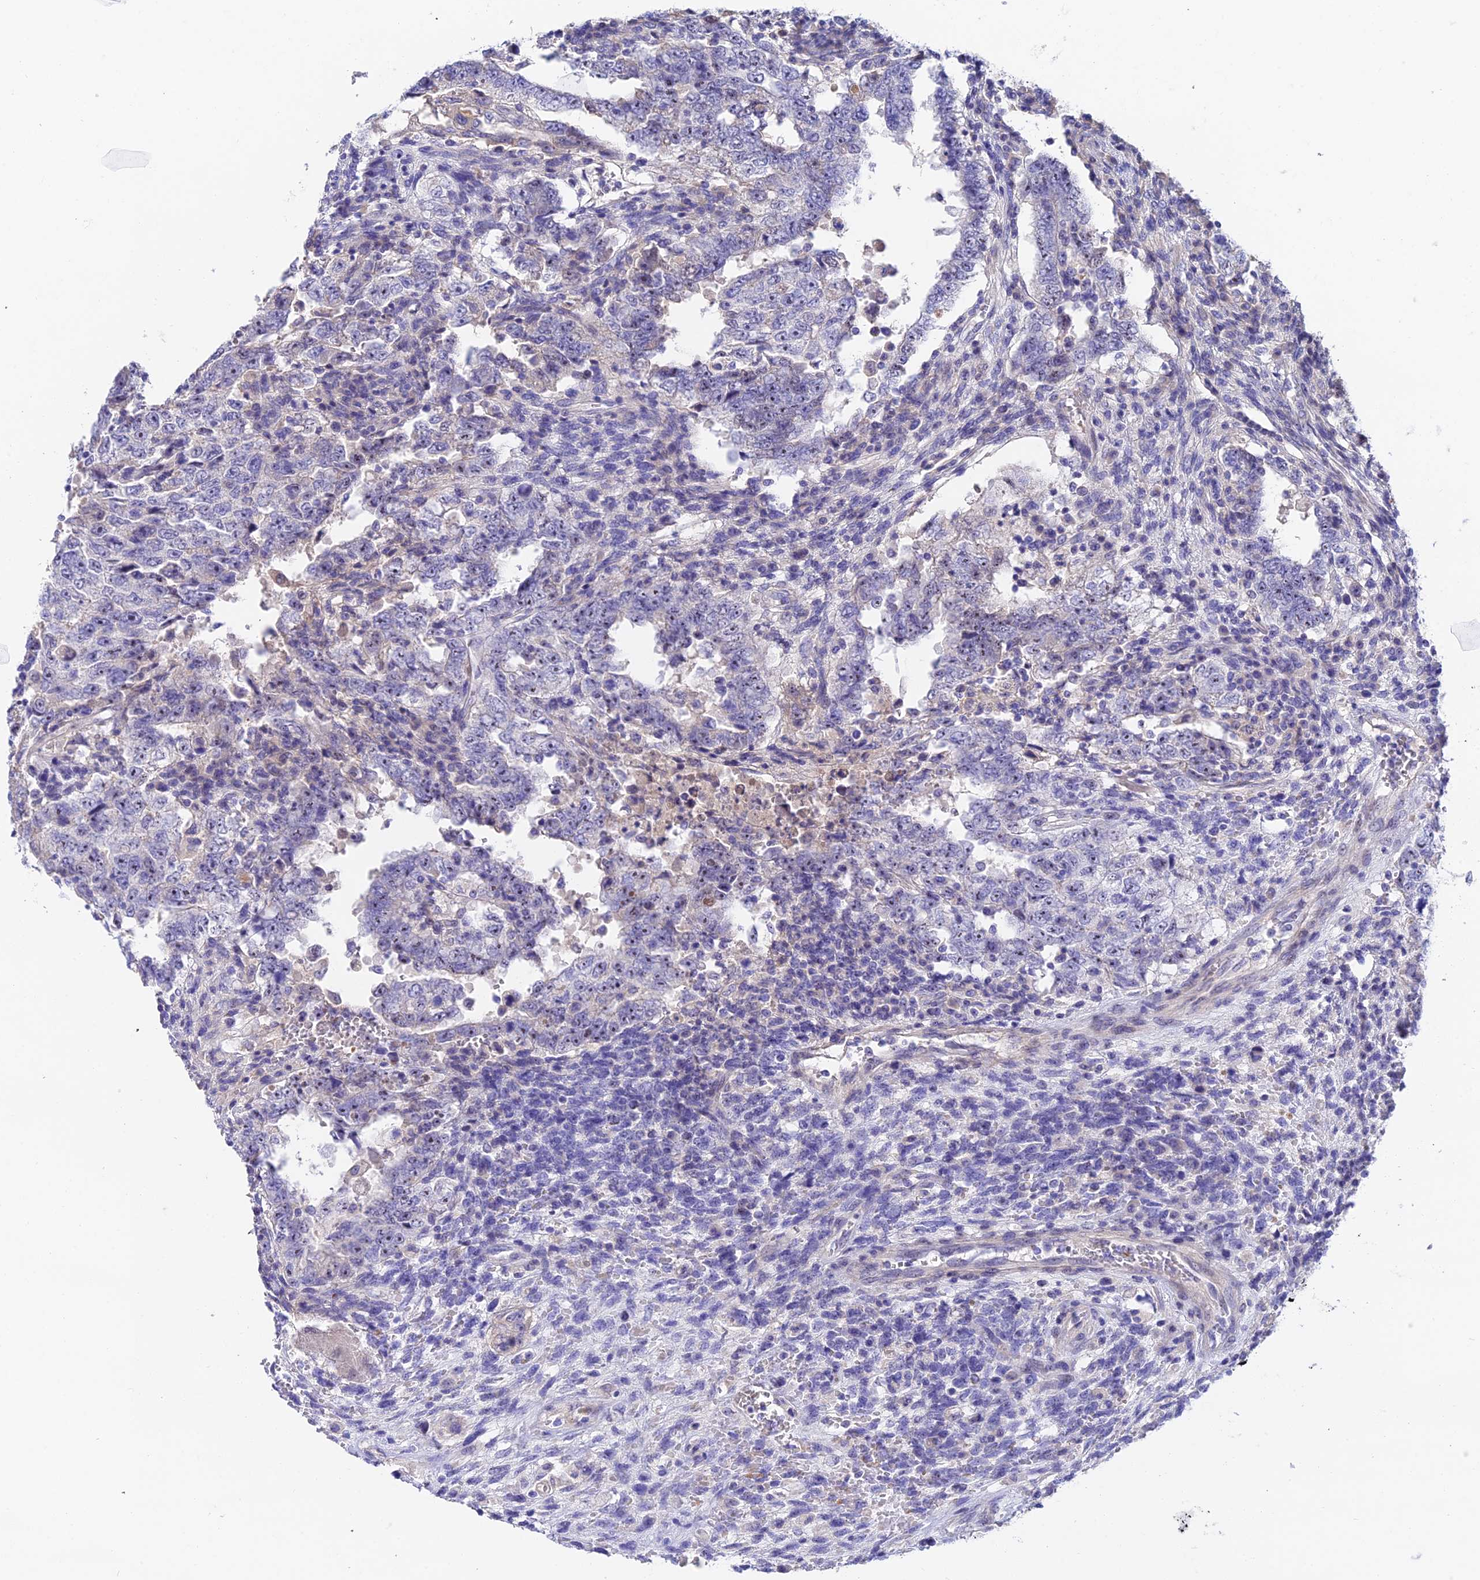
{"staining": {"intensity": "negative", "quantity": "none", "location": "none"}, "tissue": "testis cancer", "cell_type": "Tumor cells", "image_type": "cancer", "snomed": [{"axis": "morphology", "description": "Carcinoma, Embryonal, NOS"}, {"axis": "topography", "description": "Testis"}], "caption": "Immunohistochemistry (IHC) photomicrograph of neoplastic tissue: testis embryonal carcinoma stained with DAB (3,3'-diaminobenzidine) exhibits no significant protein positivity in tumor cells. (Immunohistochemistry (IHC), brightfield microscopy, high magnification).", "gene": "DUSP29", "patient": {"sex": "male", "age": 26}}